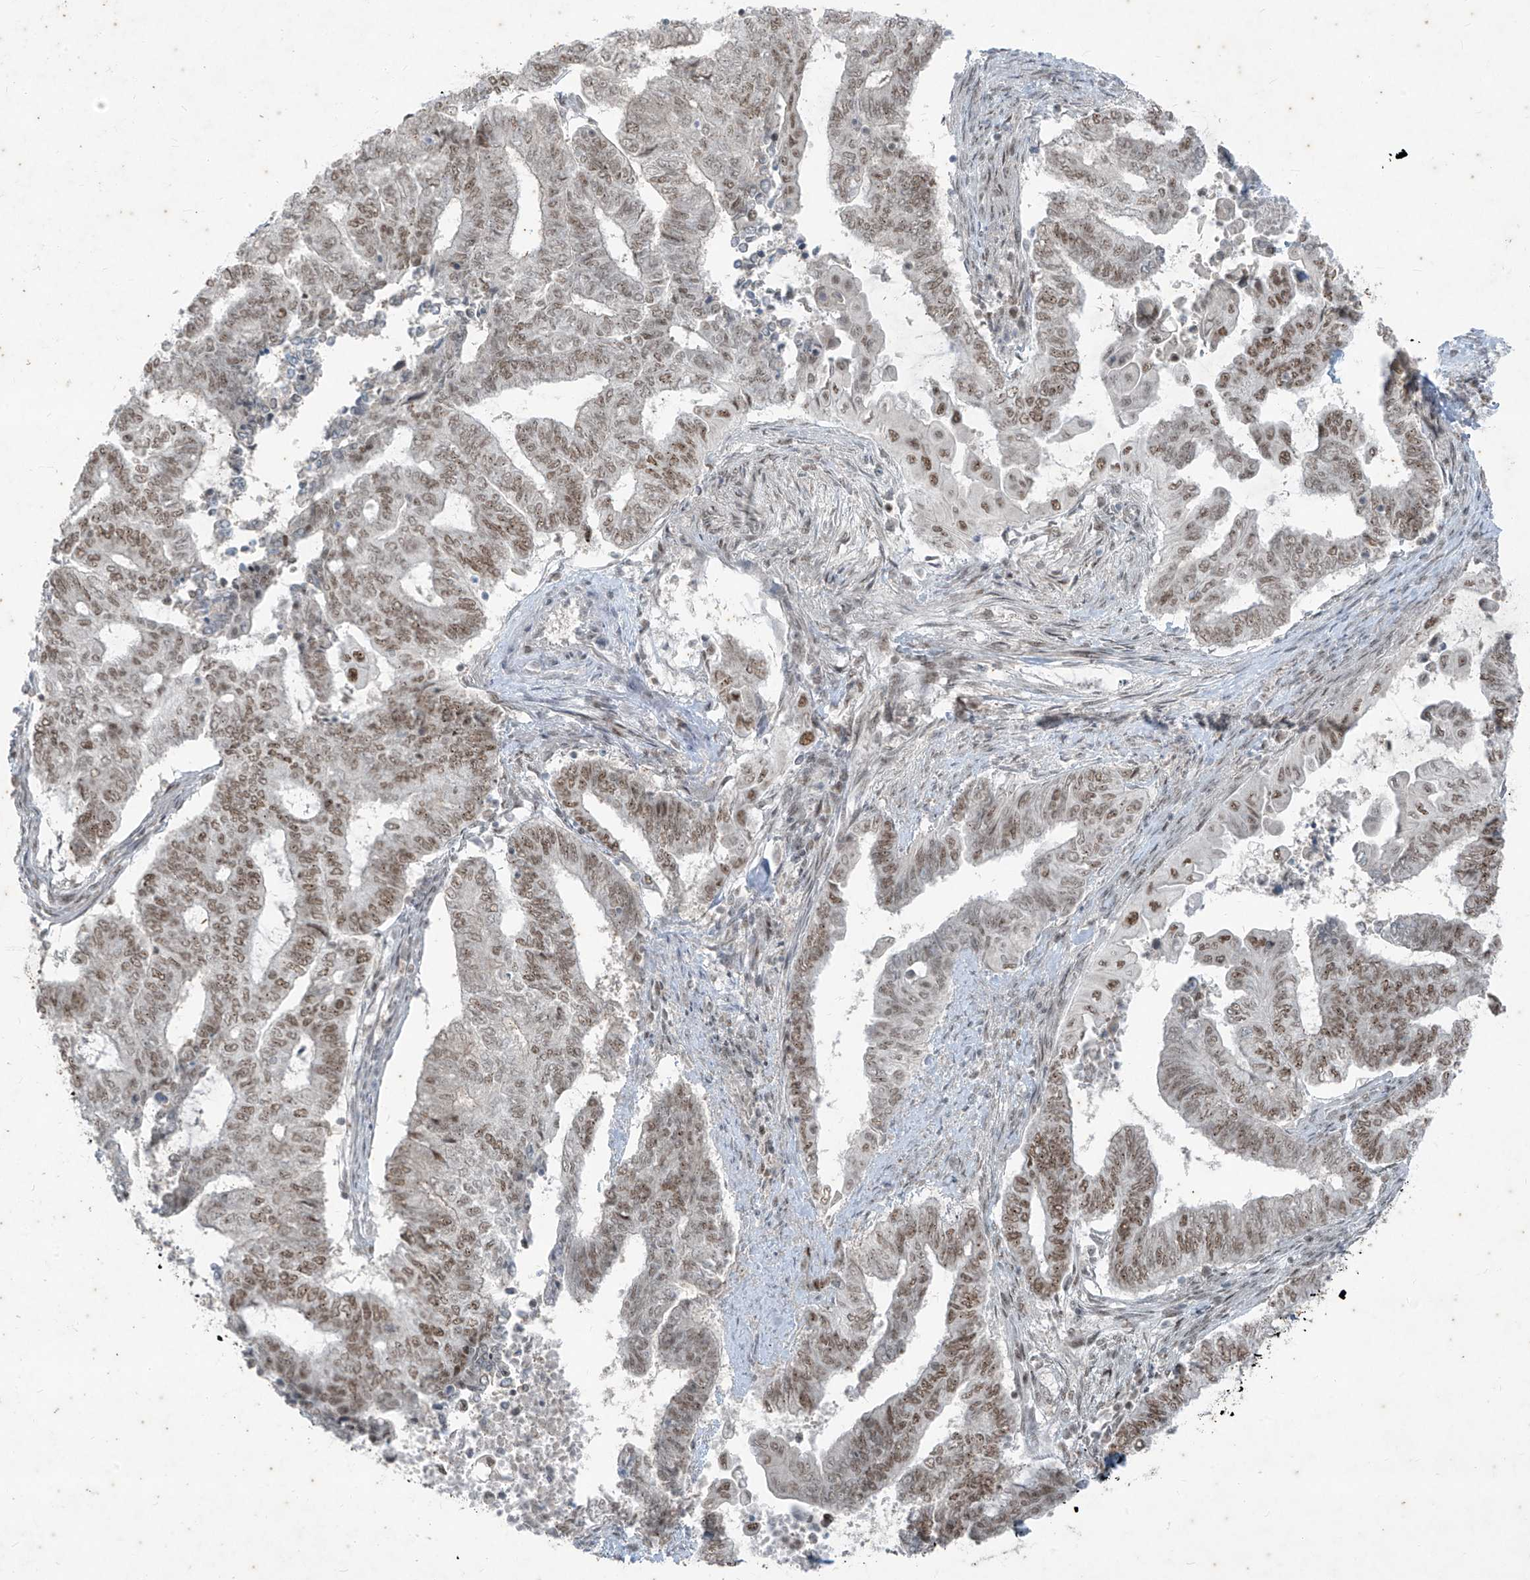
{"staining": {"intensity": "moderate", "quantity": ">75%", "location": "nuclear"}, "tissue": "endometrial cancer", "cell_type": "Tumor cells", "image_type": "cancer", "snomed": [{"axis": "morphology", "description": "Adenocarcinoma, NOS"}, {"axis": "topography", "description": "Uterus"}, {"axis": "topography", "description": "Endometrium"}], "caption": "This histopathology image exhibits endometrial adenocarcinoma stained with immunohistochemistry to label a protein in brown. The nuclear of tumor cells show moderate positivity for the protein. Nuclei are counter-stained blue.", "gene": "ZNF354B", "patient": {"sex": "female", "age": 70}}